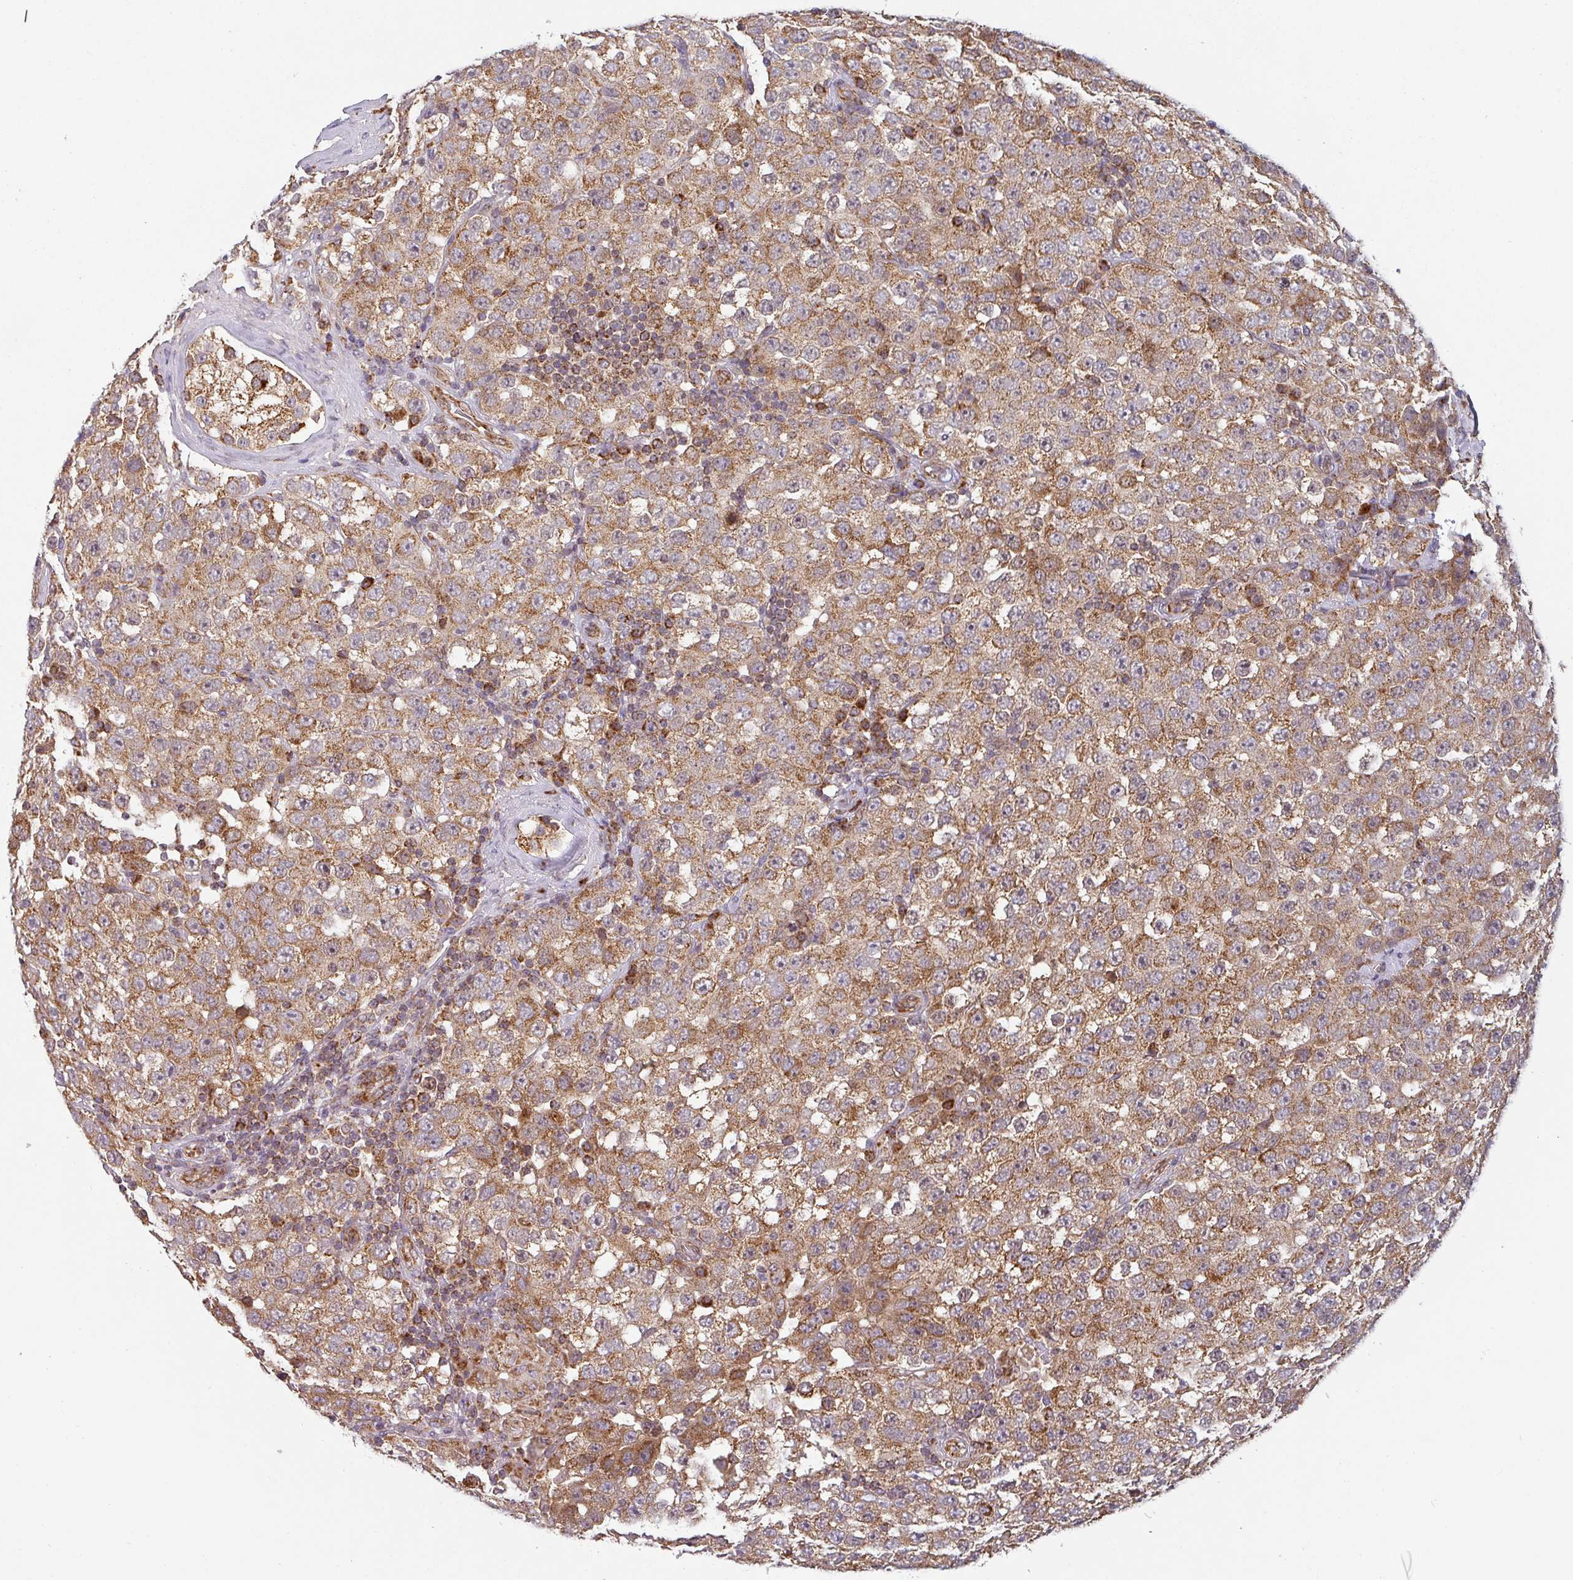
{"staining": {"intensity": "moderate", "quantity": ">75%", "location": "cytoplasmic/membranous"}, "tissue": "testis cancer", "cell_type": "Tumor cells", "image_type": "cancer", "snomed": [{"axis": "morphology", "description": "Seminoma, NOS"}, {"axis": "topography", "description": "Testis"}], "caption": "Seminoma (testis) tissue reveals moderate cytoplasmic/membranous expression in about >75% of tumor cells, visualized by immunohistochemistry.", "gene": "MRPS16", "patient": {"sex": "male", "age": 28}}